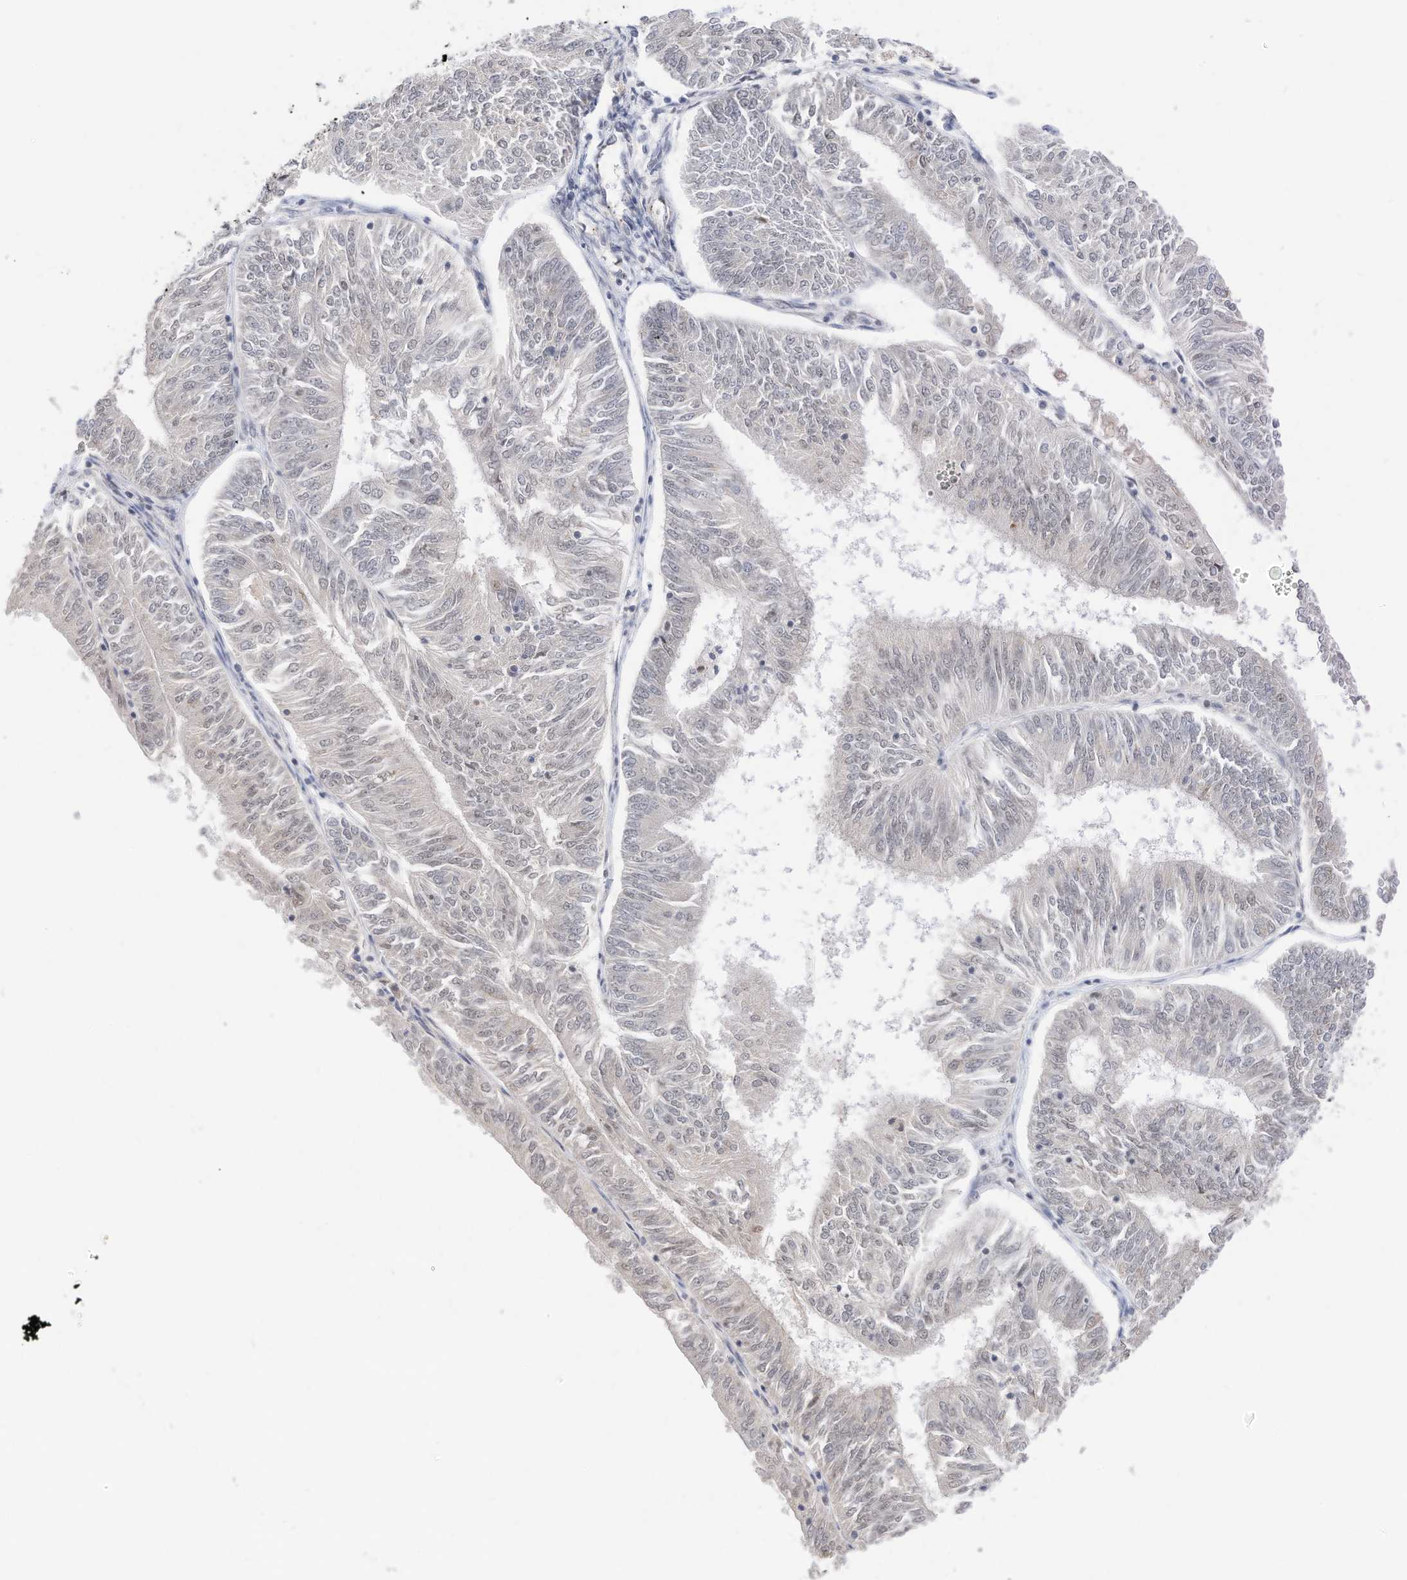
{"staining": {"intensity": "negative", "quantity": "none", "location": "none"}, "tissue": "endometrial cancer", "cell_type": "Tumor cells", "image_type": "cancer", "snomed": [{"axis": "morphology", "description": "Adenocarcinoma, NOS"}, {"axis": "topography", "description": "Endometrium"}], "caption": "Histopathology image shows no significant protein staining in tumor cells of adenocarcinoma (endometrial).", "gene": "OGT", "patient": {"sex": "female", "age": 58}}